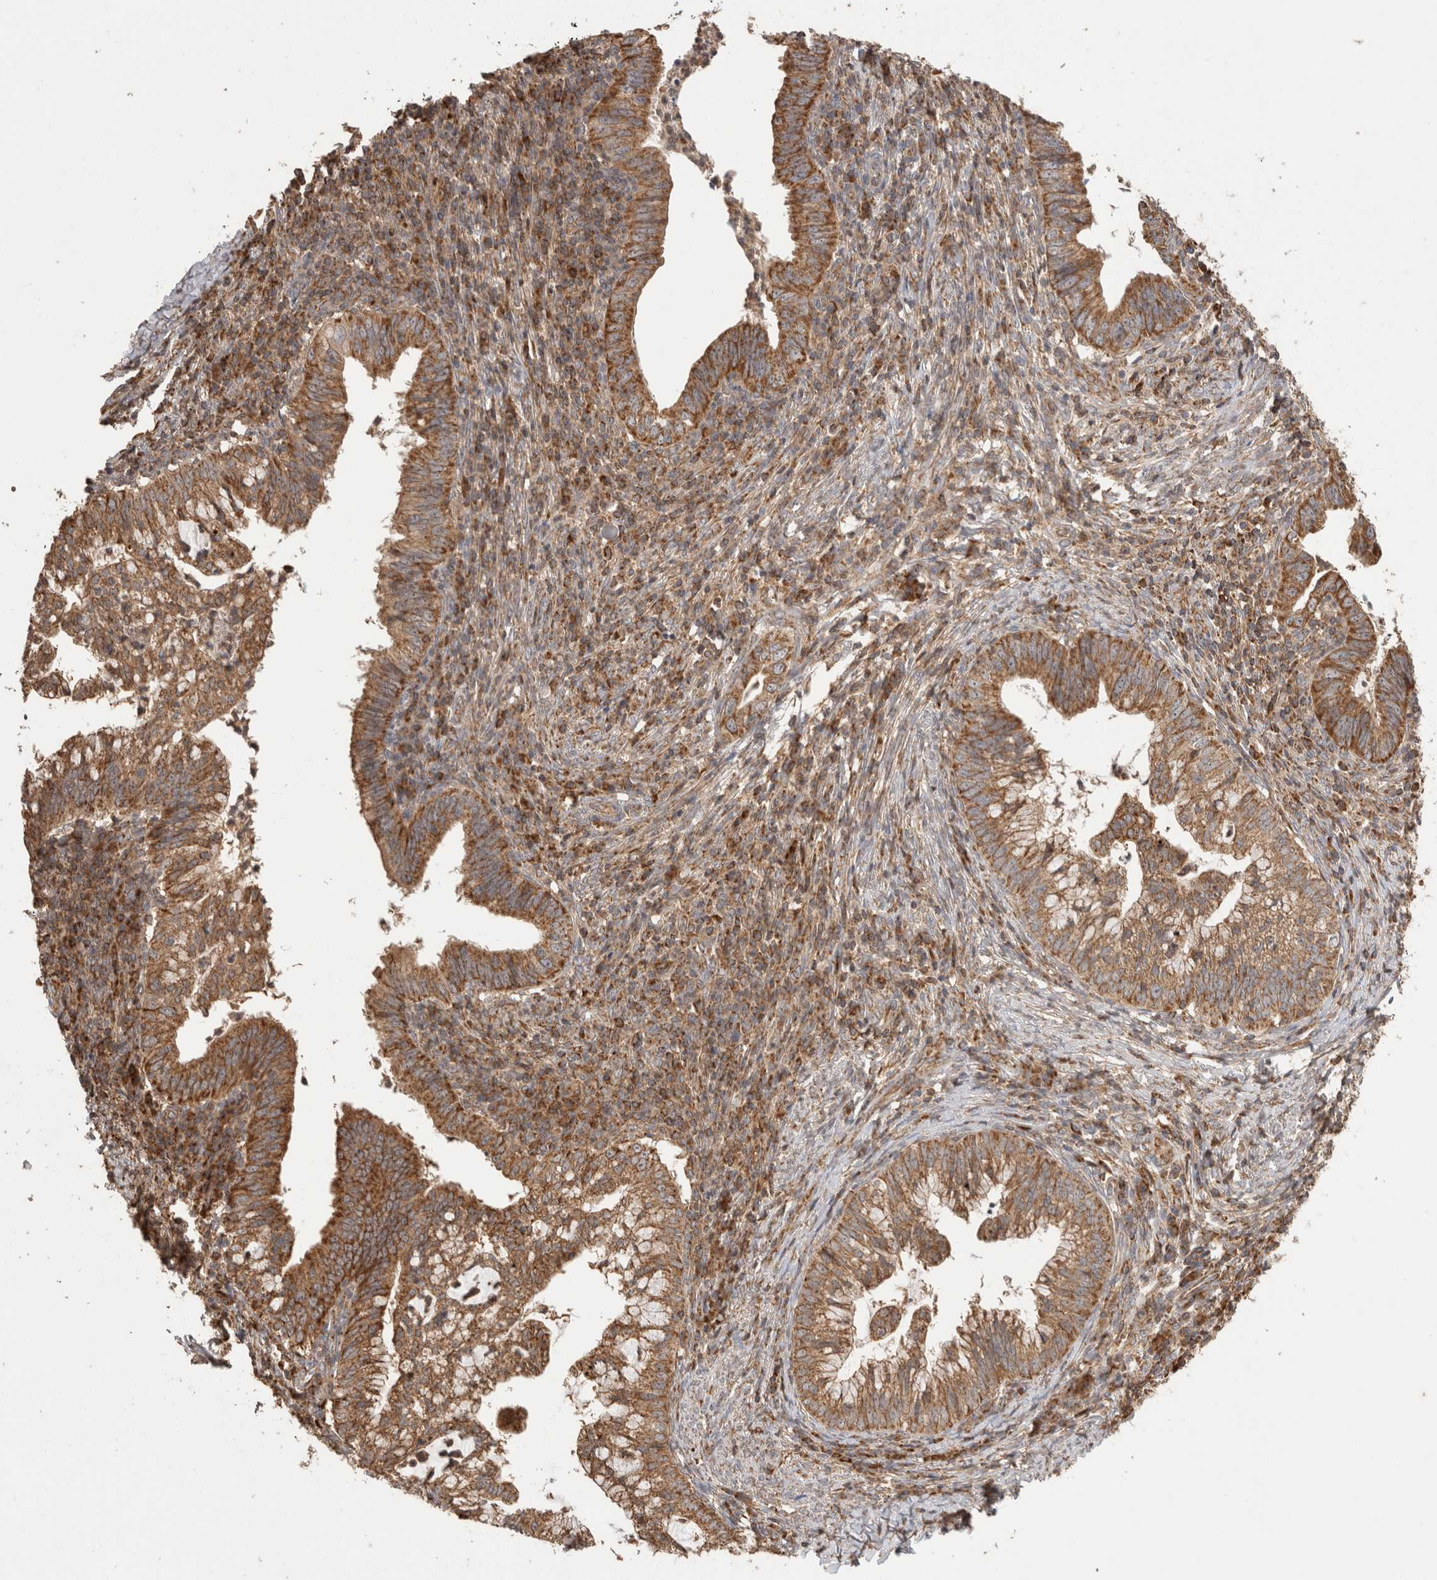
{"staining": {"intensity": "strong", "quantity": ">75%", "location": "cytoplasmic/membranous"}, "tissue": "cervical cancer", "cell_type": "Tumor cells", "image_type": "cancer", "snomed": [{"axis": "morphology", "description": "Adenocarcinoma, NOS"}, {"axis": "topography", "description": "Cervix"}], "caption": "There is high levels of strong cytoplasmic/membranous positivity in tumor cells of cervical cancer (adenocarcinoma), as demonstrated by immunohistochemical staining (brown color).", "gene": "IMMP2L", "patient": {"sex": "female", "age": 36}}